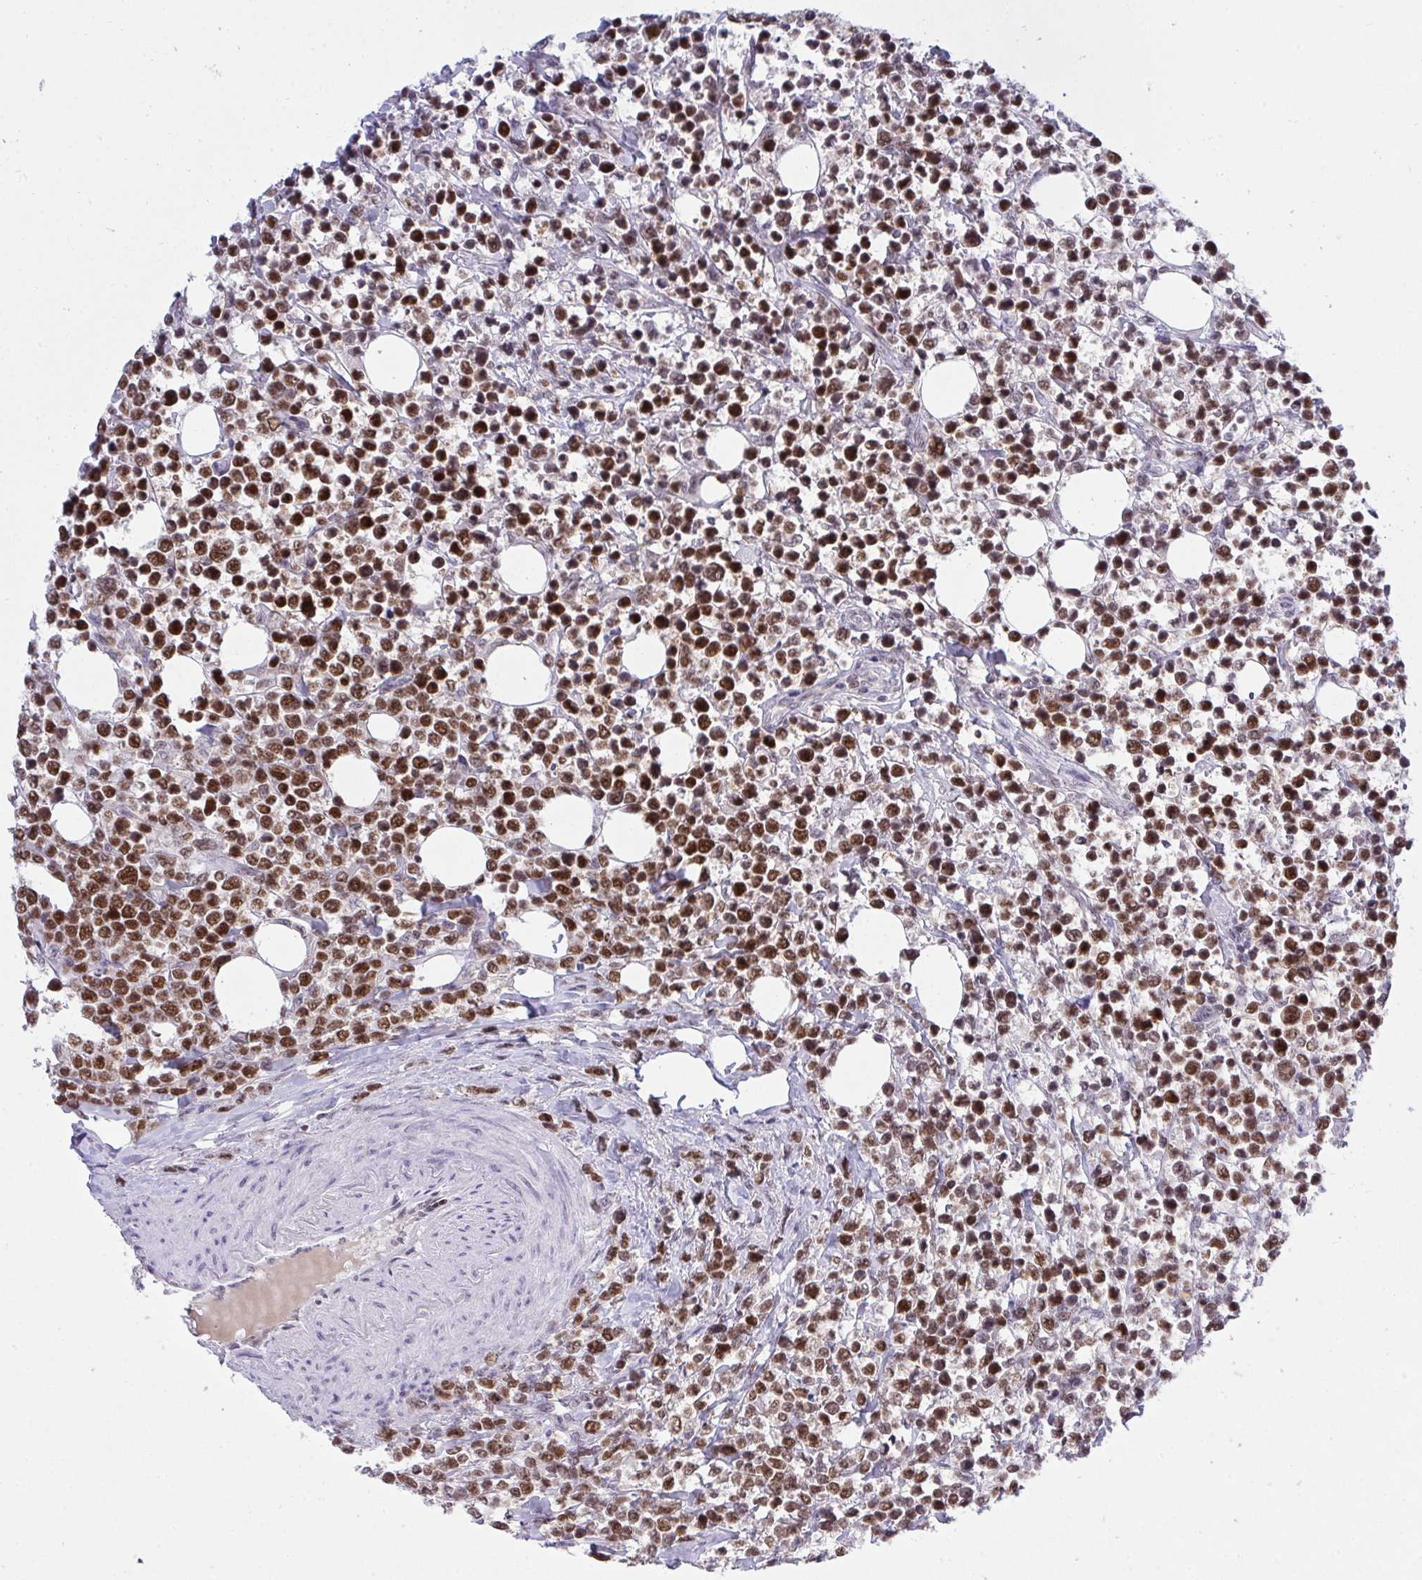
{"staining": {"intensity": "moderate", "quantity": ">75%", "location": "nuclear"}, "tissue": "lymphoma", "cell_type": "Tumor cells", "image_type": "cancer", "snomed": [{"axis": "morphology", "description": "Malignant lymphoma, non-Hodgkin's type, Low grade"}, {"axis": "topography", "description": "Lymph node"}], "caption": "Brown immunohistochemical staining in human lymphoma demonstrates moderate nuclear staining in approximately >75% of tumor cells.", "gene": "RFC4", "patient": {"sex": "male", "age": 60}}